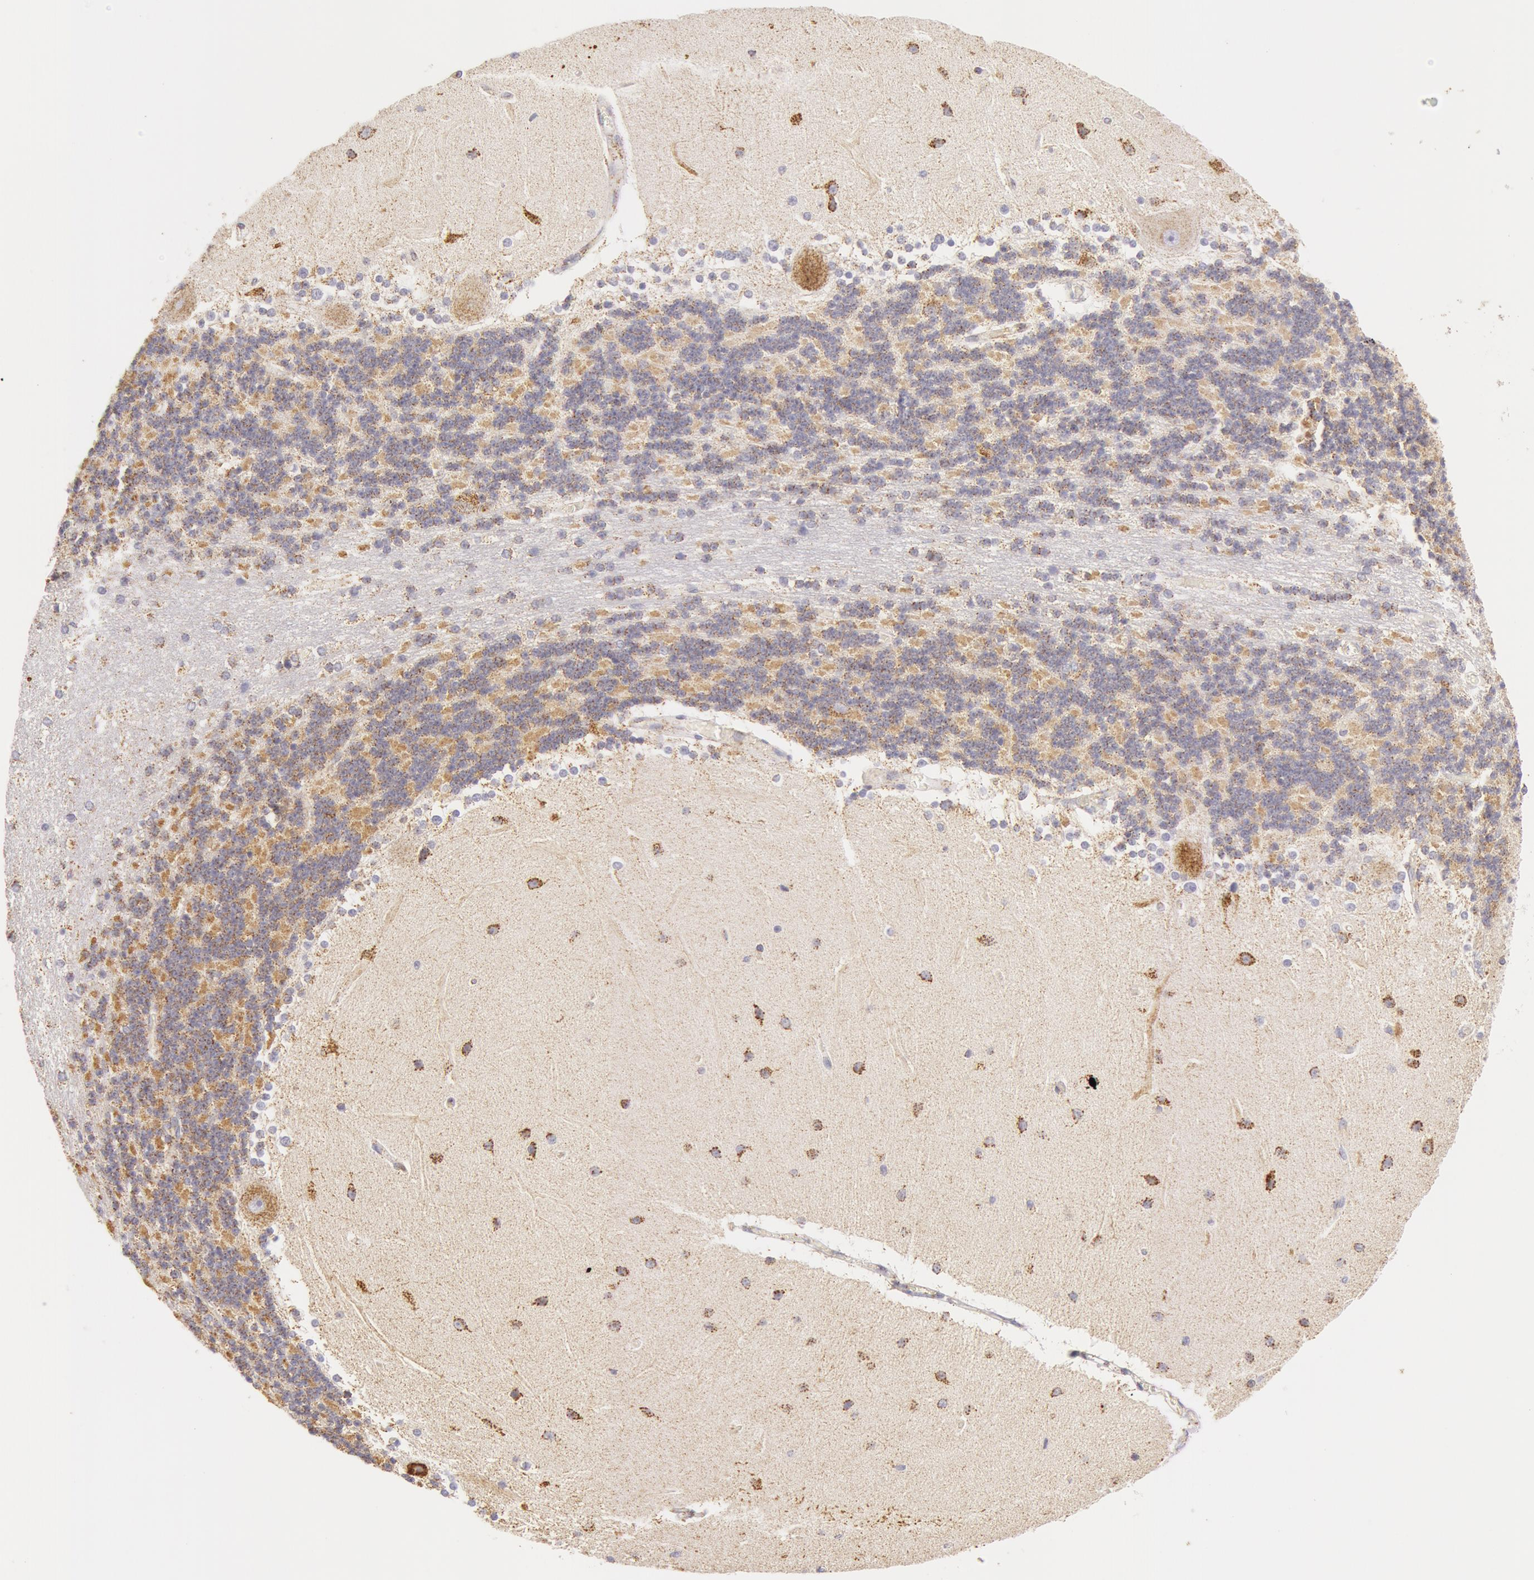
{"staining": {"intensity": "weak", "quantity": ">75%", "location": "cytoplasmic/membranous"}, "tissue": "cerebellum", "cell_type": "Cells in granular layer", "image_type": "normal", "snomed": [{"axis": "morphology", "description": "Normal tissue, NOS"}, {"axis": "topography", "description": "Cerebellum"}], "caption": "Immunohistochemical staining of normal cerebellum exhibits low levels of weak cytoplasmic/membranous staining in about >75% of cells in granular layer. (DAB (3,3'-diaminobenzidine) = brown stain, brightfield microscopy at high magnification).", "gene": "ATP5F1B", "patient": {"sex": "female", "age": 54}}